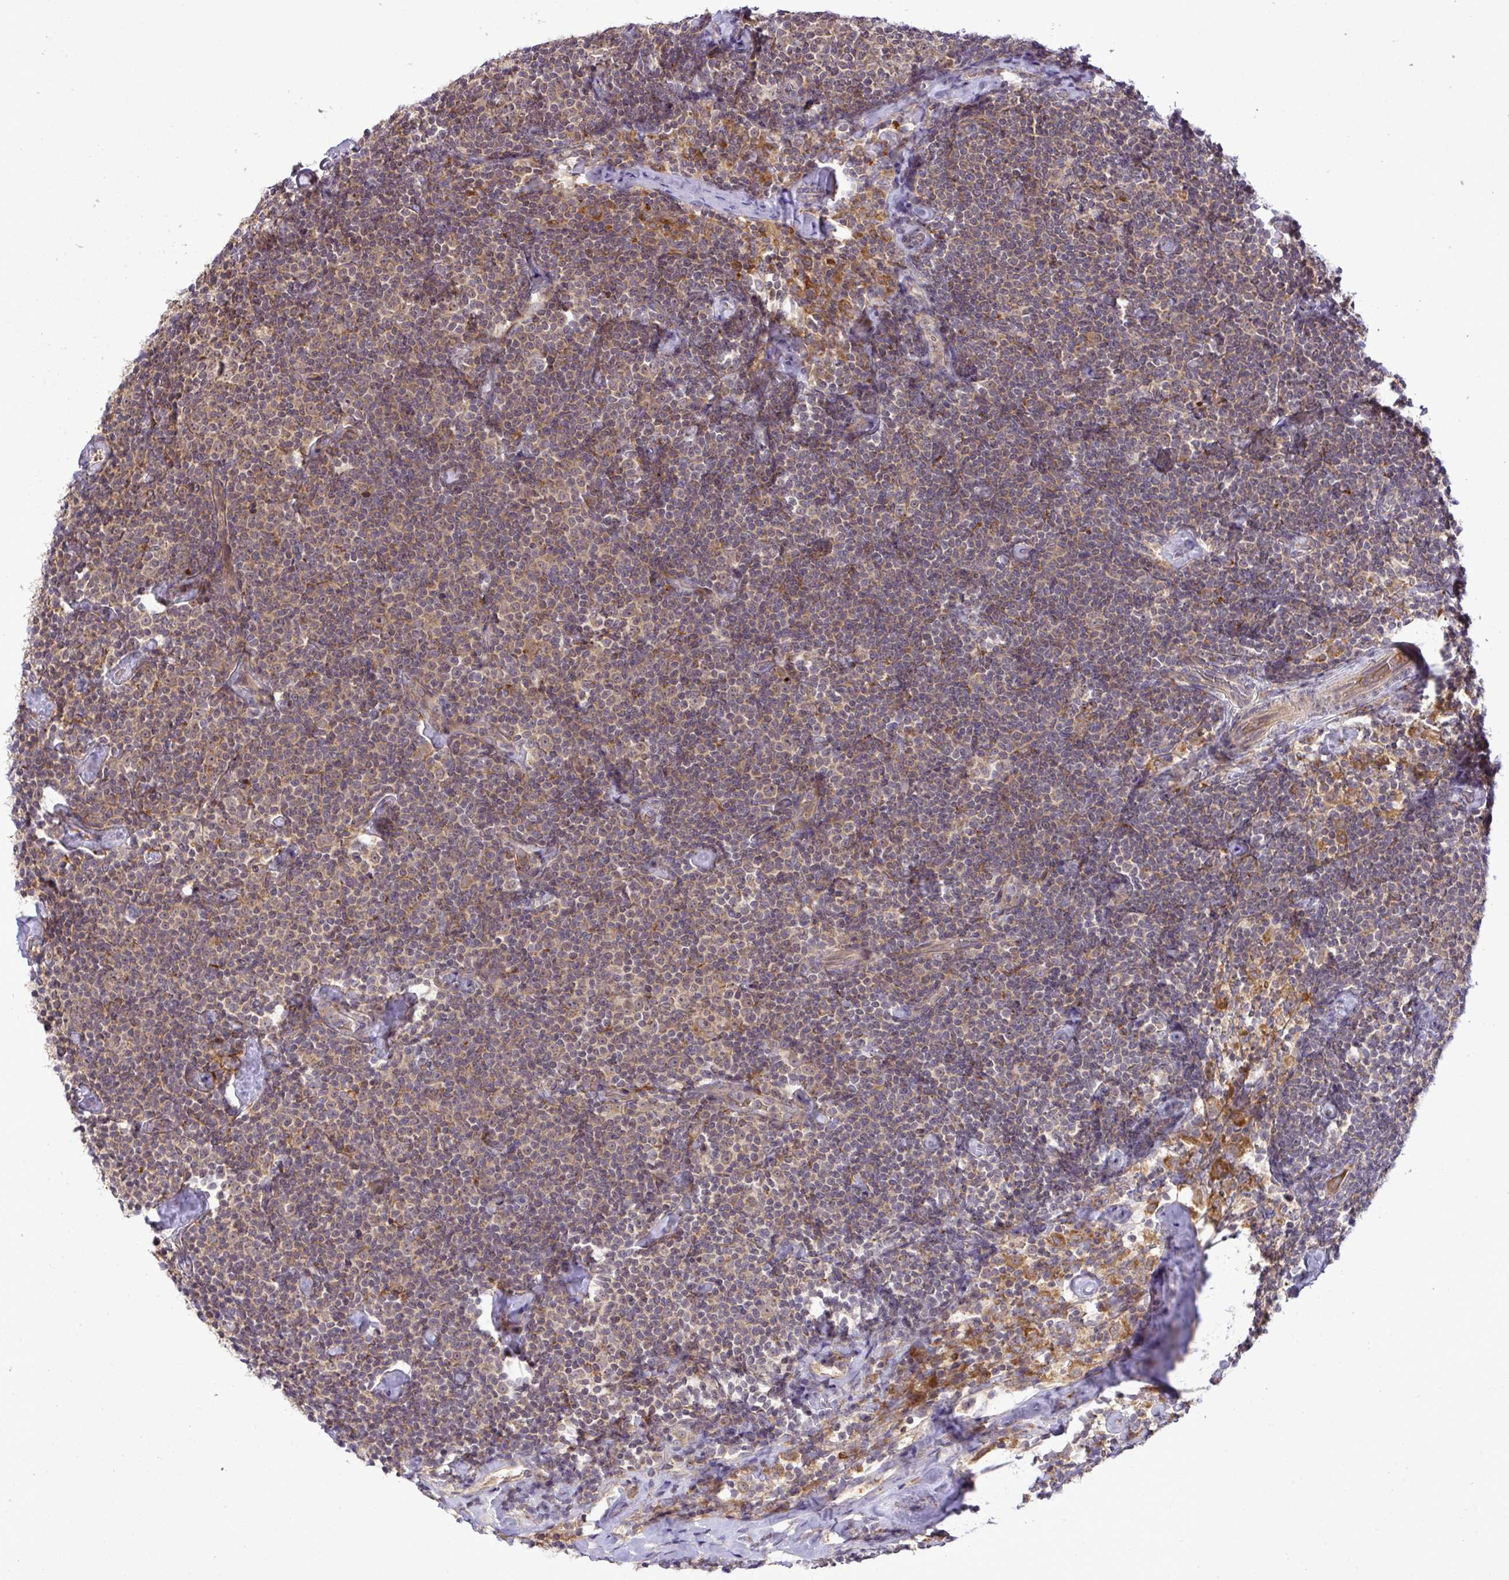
{"staining": {"intensity": "weak", "quantity": "25%-75%", "location": "cytoplasmic/membranous"}, "tissue": "lymphoma", "cell_type": "Tumor cells", "image_type": "cancer", "snomed": [{"axis": "morphology", "description": "Malignant lymphoma, non-Hodgkin's type, Low grade"}, {"axis": "topography", "description": "Lymph node"}], "caption": "Protein expression analysis of human lymphoma reveals weak cytoplasmic/membranous staining in about 25%-75% of tumor cells. Nuclei are stained in blue.", "gene": "SLC9A6", "patient": {"sex": "male", "age": 81}}